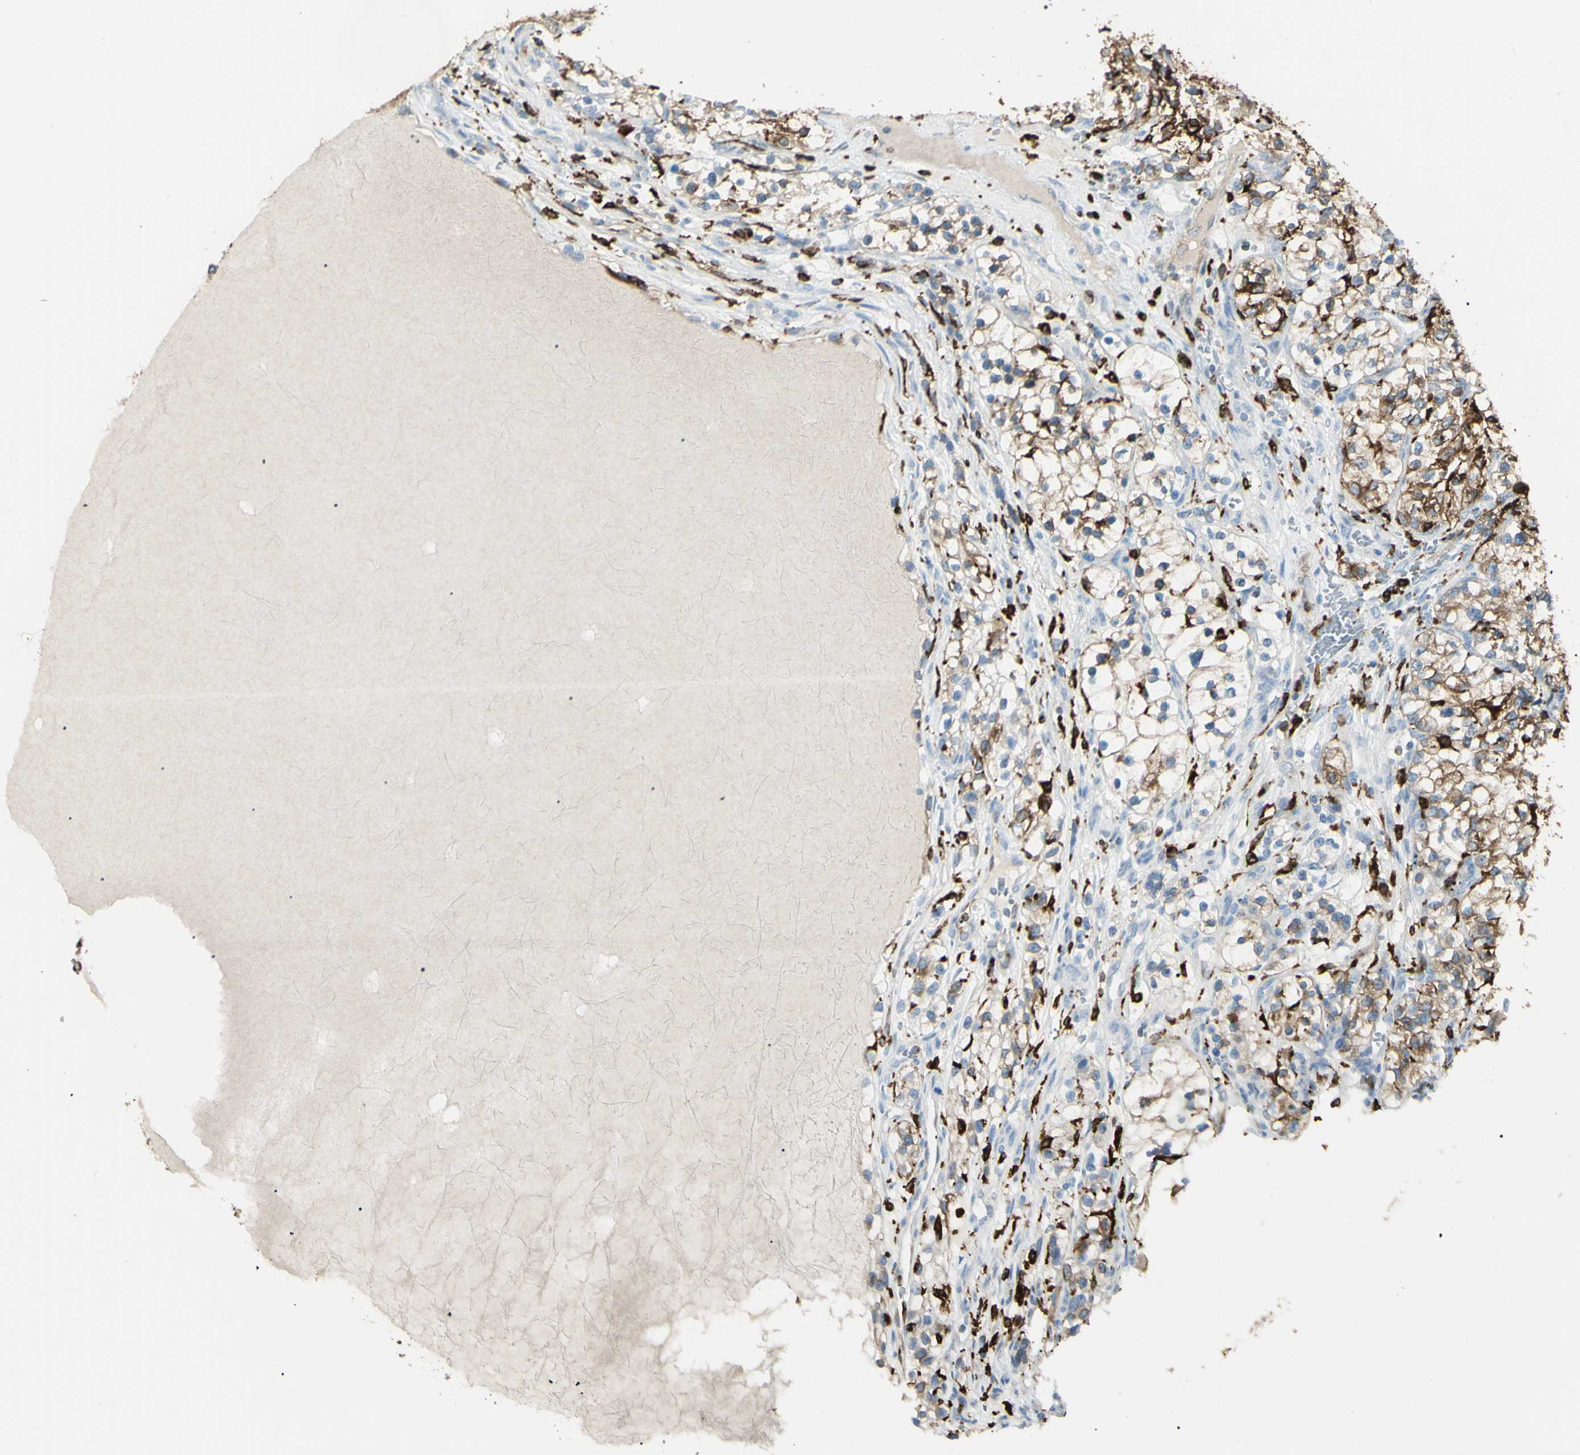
{"staining": {"intensity": "moderate", "quantity": ">75%", "location": "cytoplasmic/membranous"}, "tissue": "renal cancer", "cell_type": "Tumor cells", "image_type": "cancer", "snomed": [{"axis": "morphology", "description": "Adenocarcinoma, NOS"}, {"axis": "topography", "description": "Kidney"}], "caption": "Protein analysis of renal adenocarcinoma tissue displays moderate cytoplasmic/membranous staining in about >75% of tumor cells. (IHC, brightfield microscopy, high magnification).", "gene": "CD74", "patient": {"sex": "female", "age": 57}}